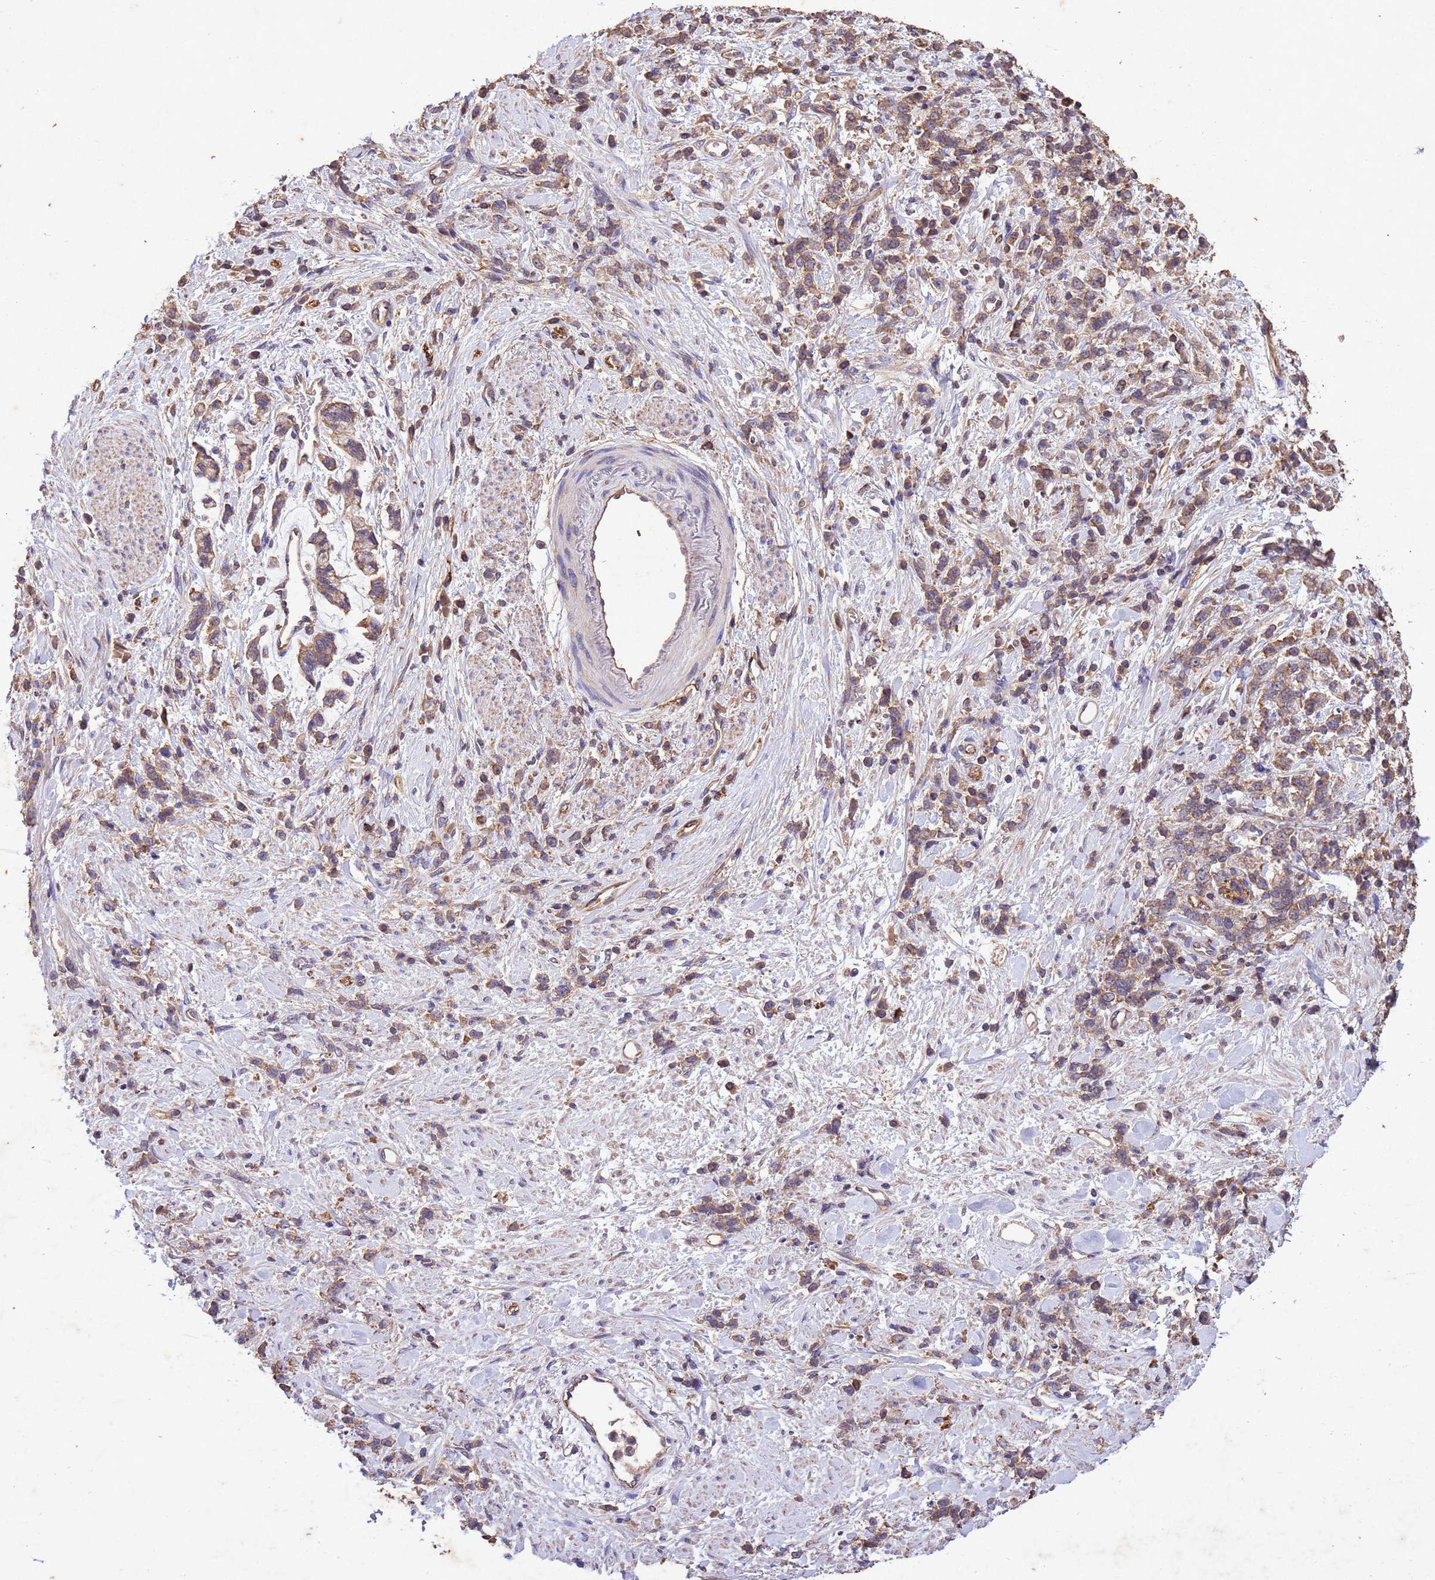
{"staining": {"intensity": "moderate", "quantity": ">75%", "location": "cytoplasmic/membranous"}, "tissue": "stomach cancer", "cell_type": "Tumor cells", "image_type": "cancer", "snomed": [{"axis": "morphology", "description": "Adenocarcinoma, NOS"}, {"axis": "topography", "description": "Stomach"}], "caption": "A high-resolution image shows immunohistochemistry (IHC) staining of stomach cancer (adenocarcinoma), which reveals moderate cytoplasmic/membranous positivity in approximately >75% of tumor cells.", "gene": "MTX3", "patient": {"sex": "female", "age": 60}}